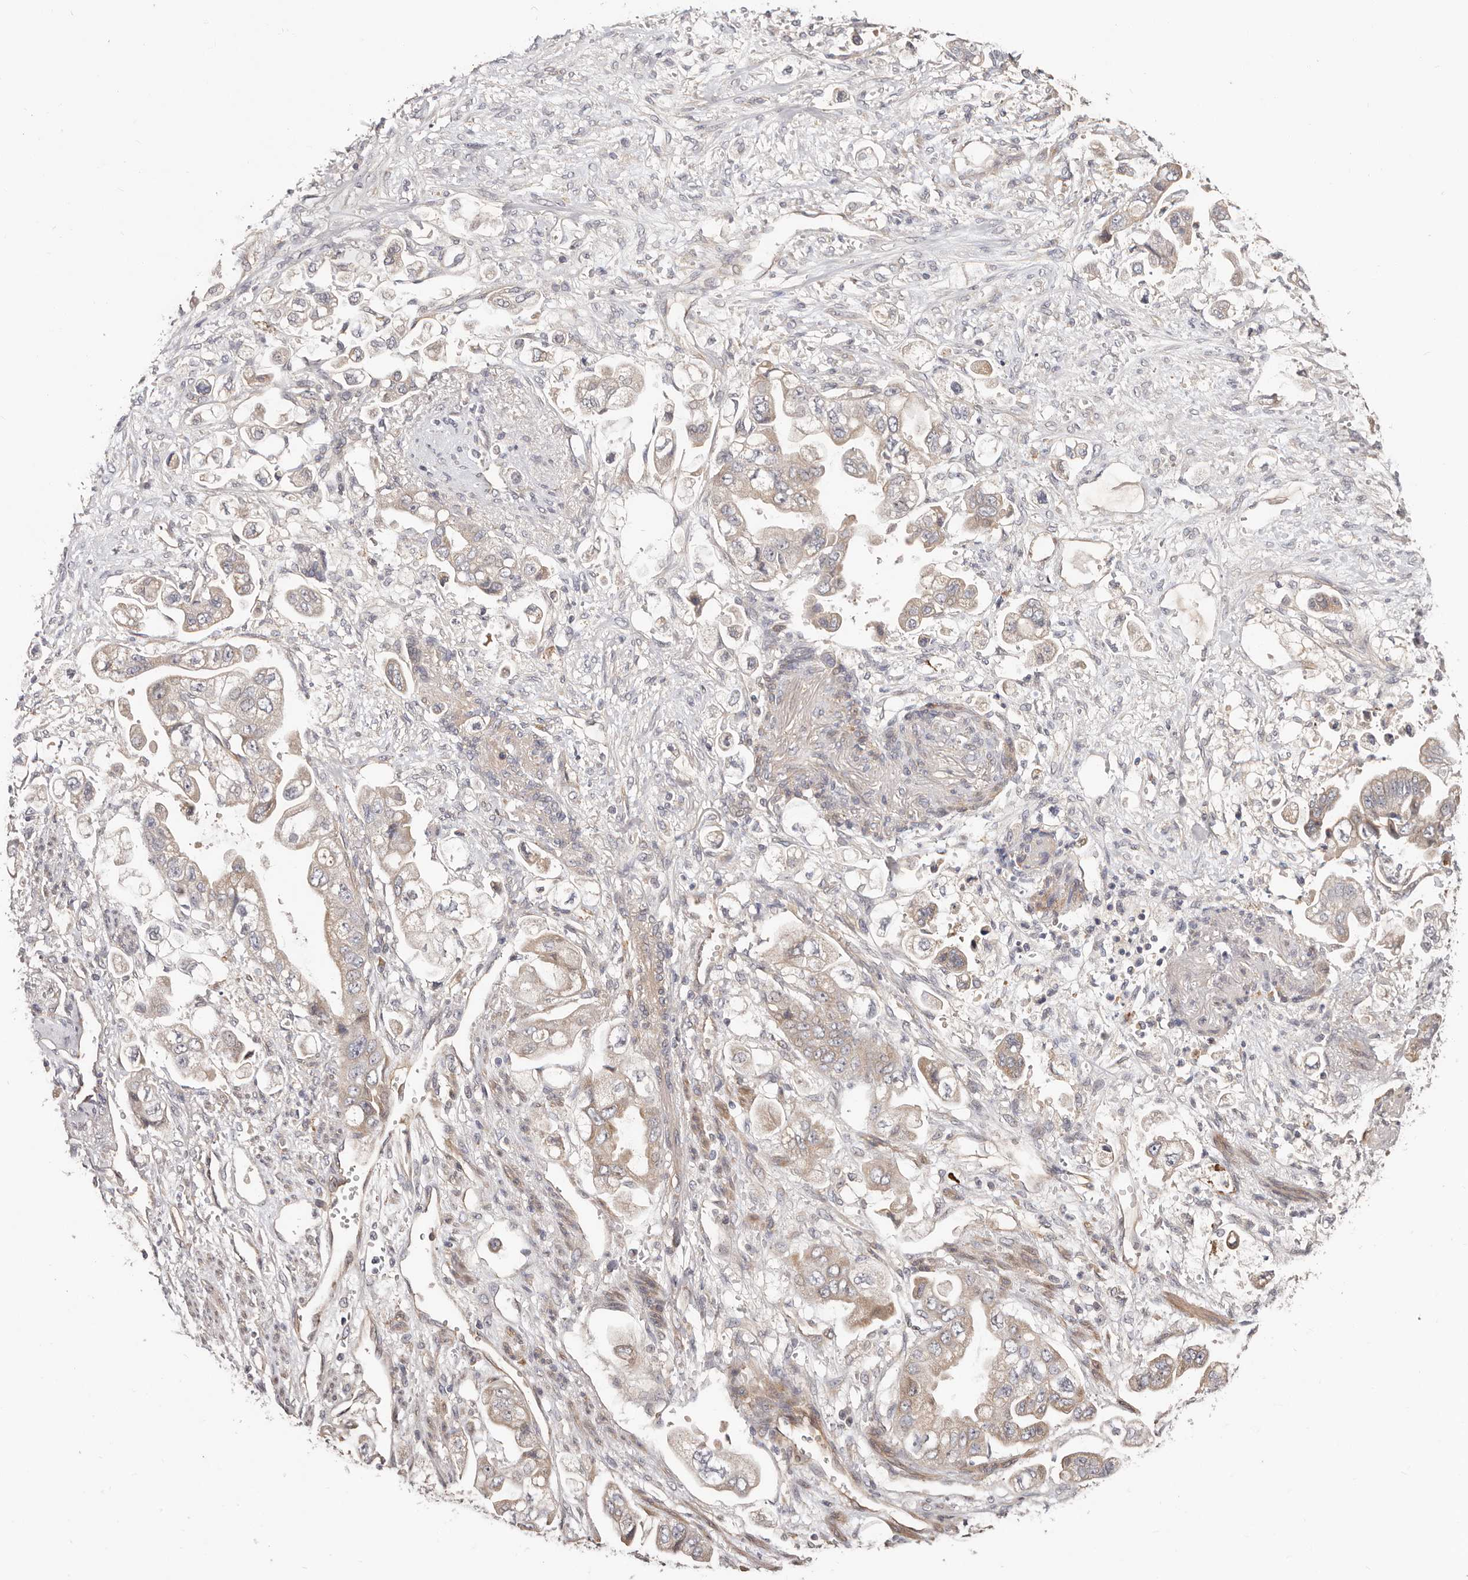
{"staining": {"intensity": "weak", "quantity": "<25%", "location": "cytoplasmic/membranous"}, "tissue": "stomach cancer", "cell_type": "Tumor cells", "image_type": "cancer", "snomed": [{"axis": "morphology", "description": "Adenocarcinoma, NOS"}, {"axis": "topography", "description": "Stomach"}], "caption": "This is an IHC image of adenocarcinoma (stomach). There is no staining in tumor cells.", "gene": "MACF1", "patient": {"sex": "male", "age": 62}}